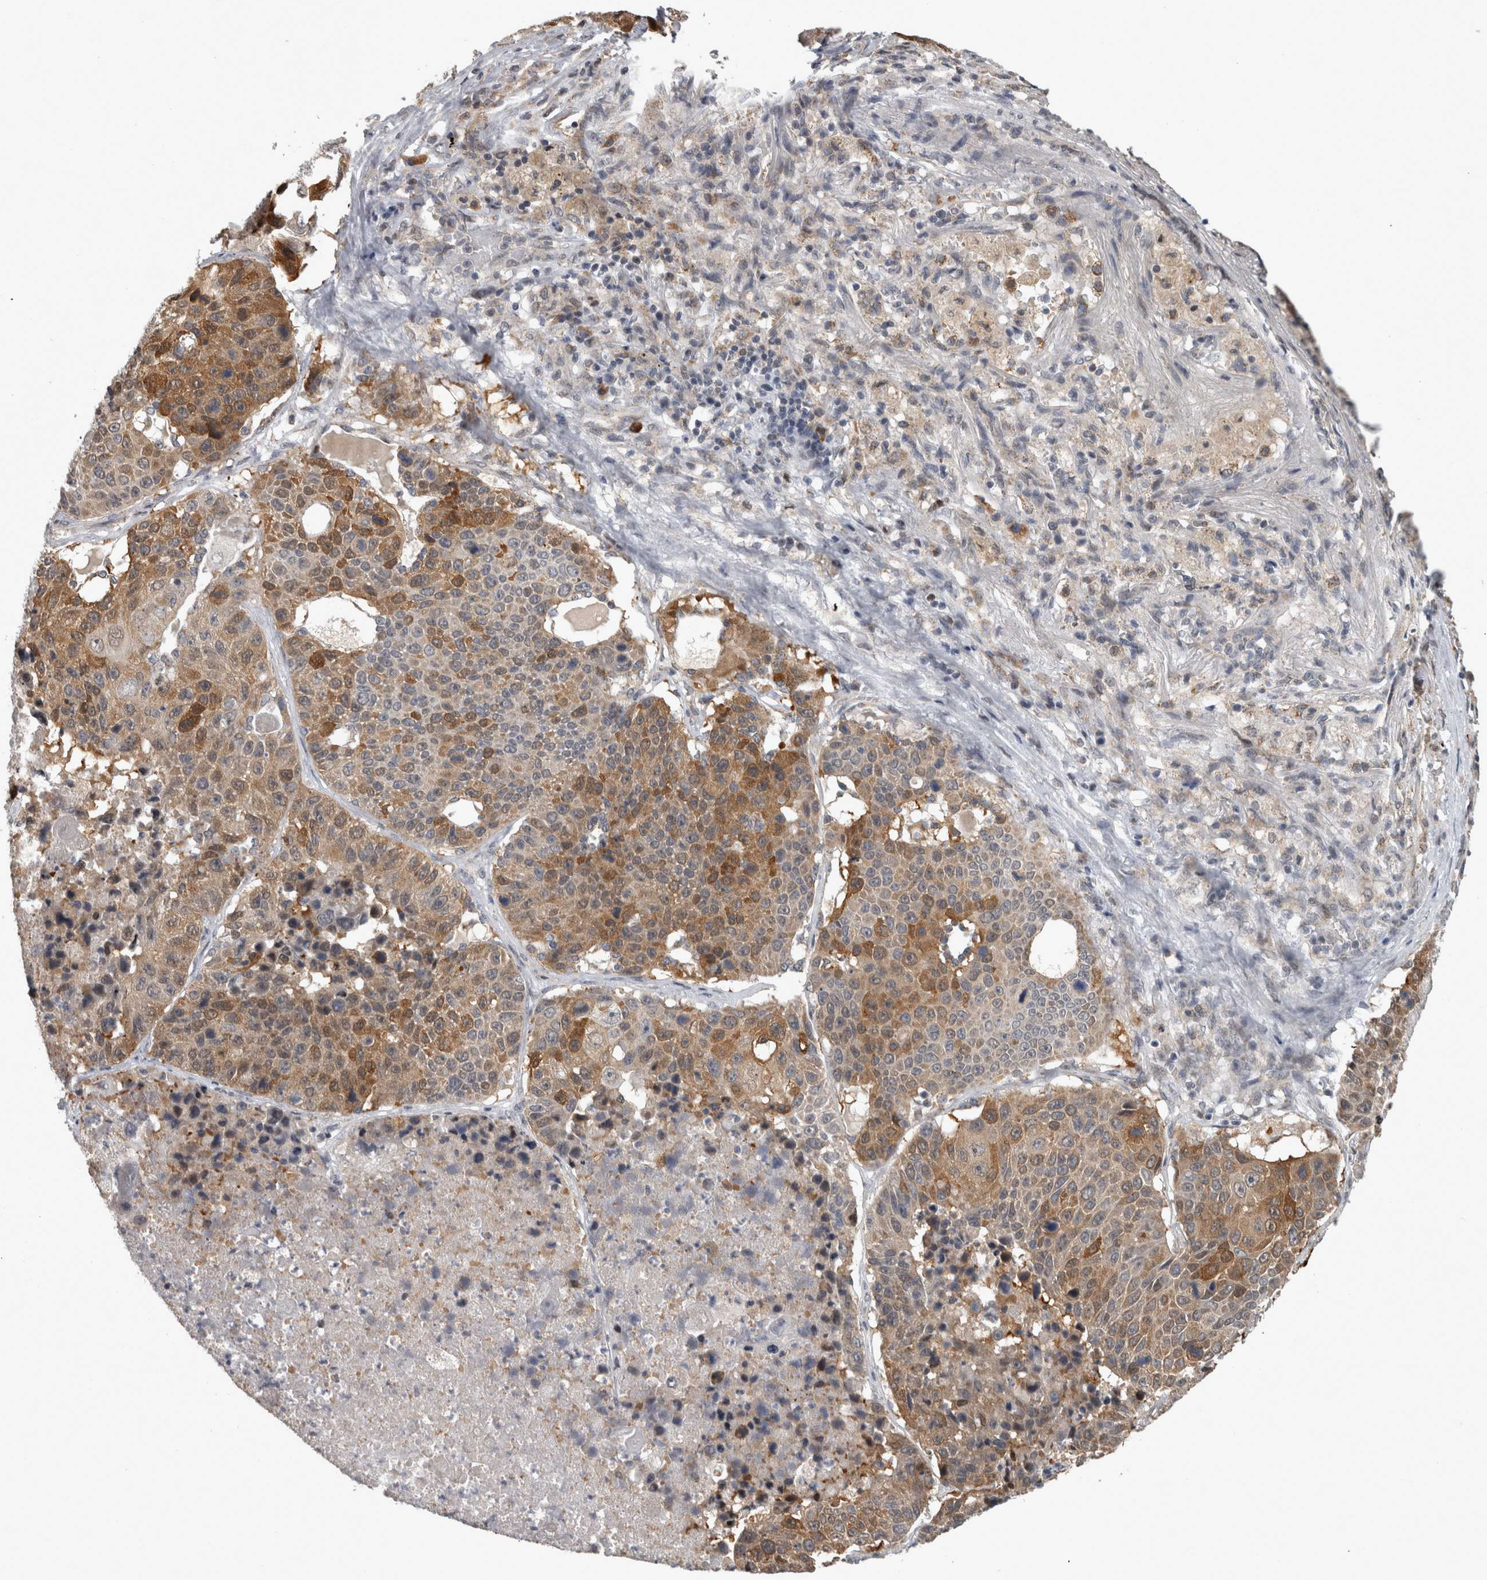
{"staining": {"intensity": "moderate", "quantity": ">75%", "location": "cytoplasmic/membranous"}, "tissue": "lung cancer", "cell_type": "Tumor cells", "image_type": "cancer", "snomed": [{"axis": "morphology", "description": "Squamous cell carcinoma, NOS"}, {"axis": "topography", "description": "Lung"}], "caption": "Brown immunohistochemical staining in lung cancer exhibits moderate cytoplasmic/membranous positivity in approximately >75% of tumor cells.", "gene": "DBT", "patient": {"sex": "male", "age": 61}}